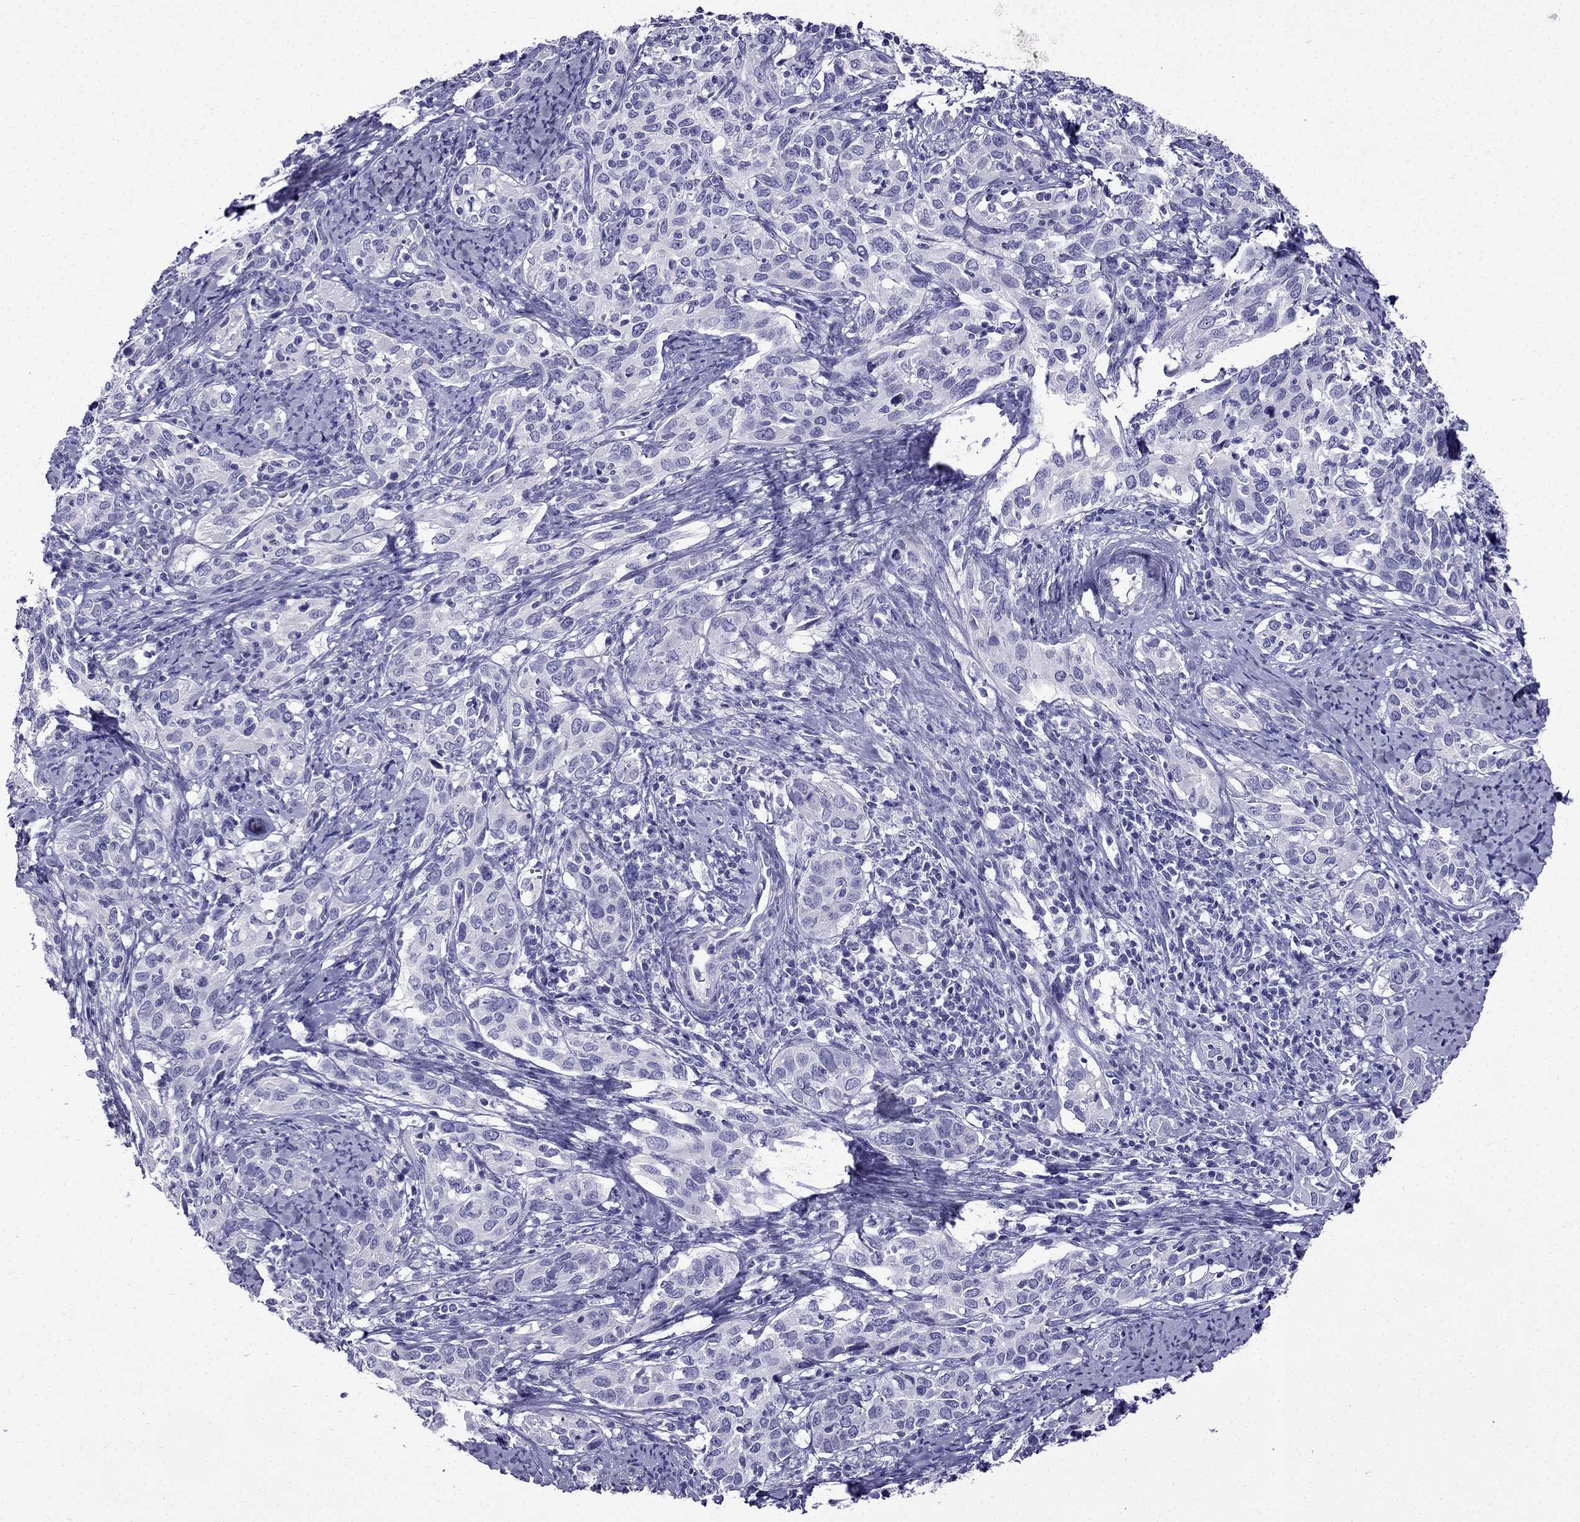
{"staining": {"intensity": "negative", "quantity": "none", "location": "none"}, "tissue": "cervical cancer", "cell_type": "Tumor cells", "image_type": "cancer", "snomed": [{"axis": "morphology", "description": "Squamous cell carcinoma, NOS"}, {"axis": "topography", "description": "Cervix"}], "caption": "Image shows no protein staining in tumor cells of cervical cancer tissue. (Stains: DAB (3,3'-diaminobenzidine) immunohistochemistry with hematoxylin counter stain, Microscopy: brightfield microscopy at high magnification).", "gene": "ERC2", "patient": {"sex": "female", "age": 51}}